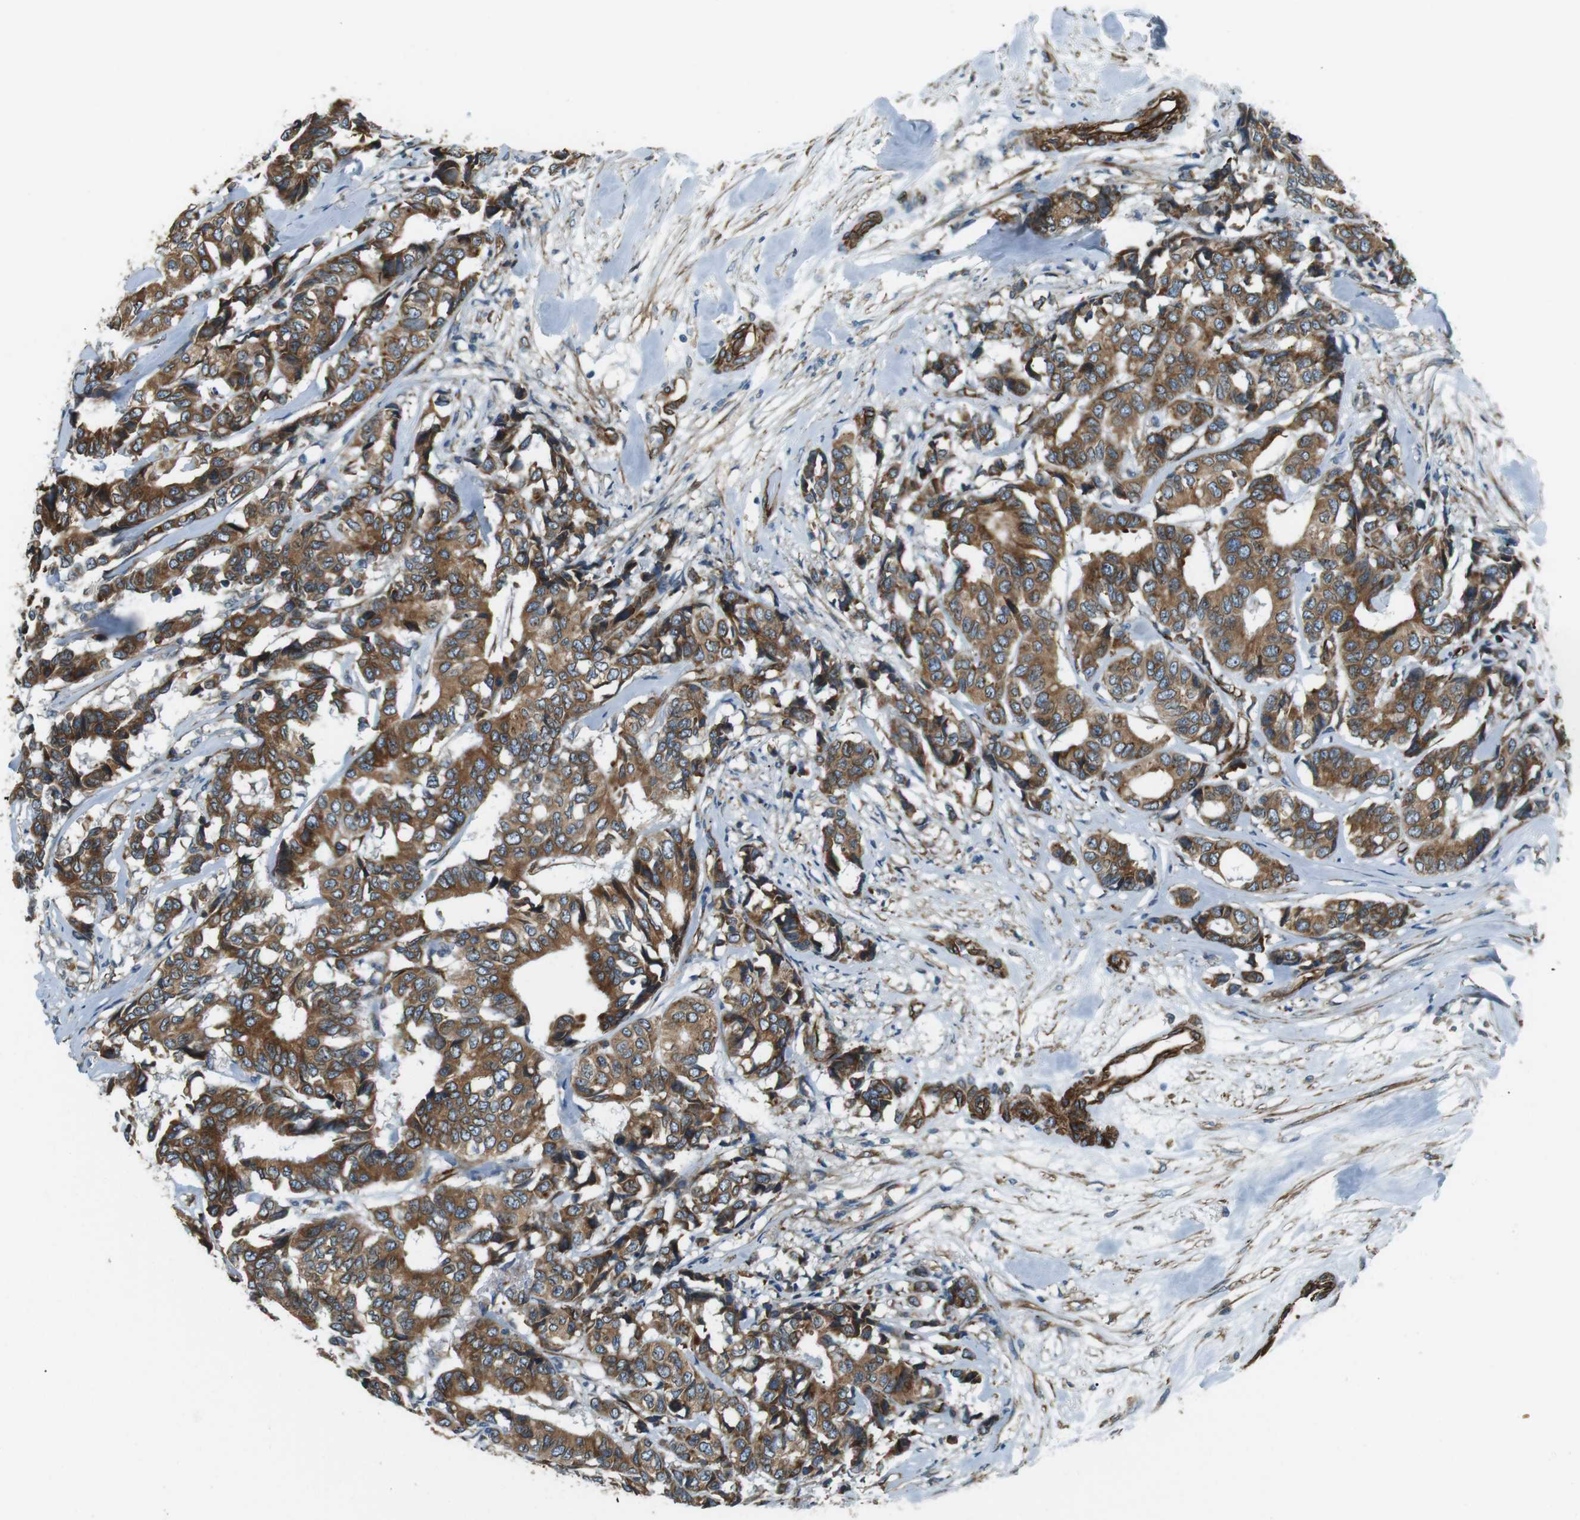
{"staining": {"intensity": "moderate", "quantity": ">75%", "location": "cytoplasmic/membranous"}, "tissue": "breast cancer", "cell_type": "Tumor cells", "image_type": "cancer", "snomed": [{"axis": "morphology", "description": "Duct carcinoma"}, {"axis": "topography", "description": "Breast"}], "caption": "Immunohistochemistry (IHC) photomicrograph of human breast cancer stained for a protein (brown), which demonstrates medium levels of moderate cytoplasmic/membranous positivity in about >75% of tumor cells.", "gene": "ODR4", "patient": {"sex": "female", "age": 87}}